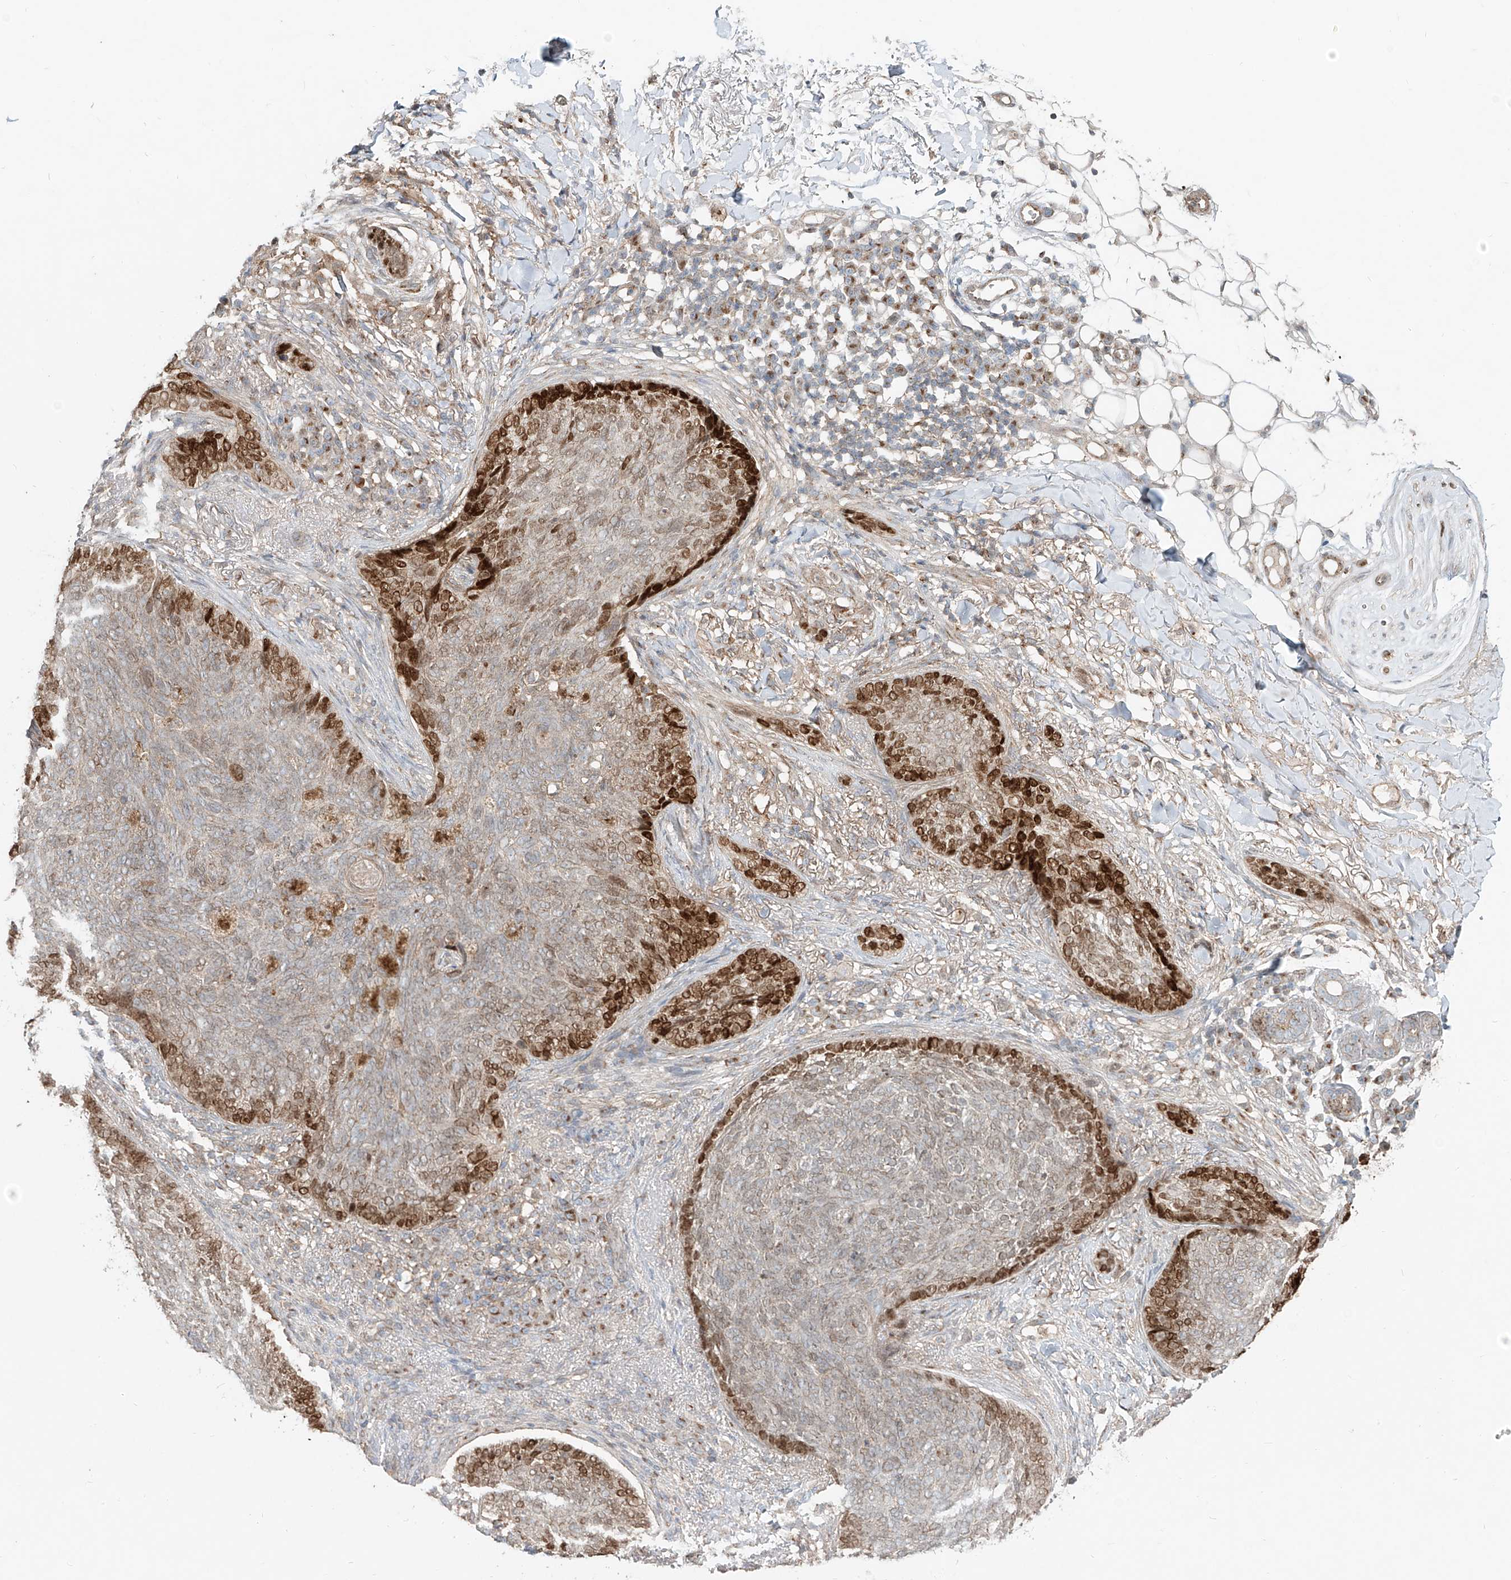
{"staining": {"intensity": "strong", "quantity": "25%-75%", "location": "nuclear"}, "tissue": "skin cancer", "cell_type": "Tumor cells", "image_type": "cancer", "snomed": [{"axis": "morphology", "description": "Basal cell carcinoma"}, {"axis": "topography", "description": "Skin"}], "caption": "Protein staining displays strong nuclear positivity in approximately 25%-75% of tumor cells in skin cancer (basal cell carcinoma). The protein of interest is shown in brown color, while the nuclei are stained blue.", "gene": "CUX1", "patient": {"sex": "male", "age": 85}}